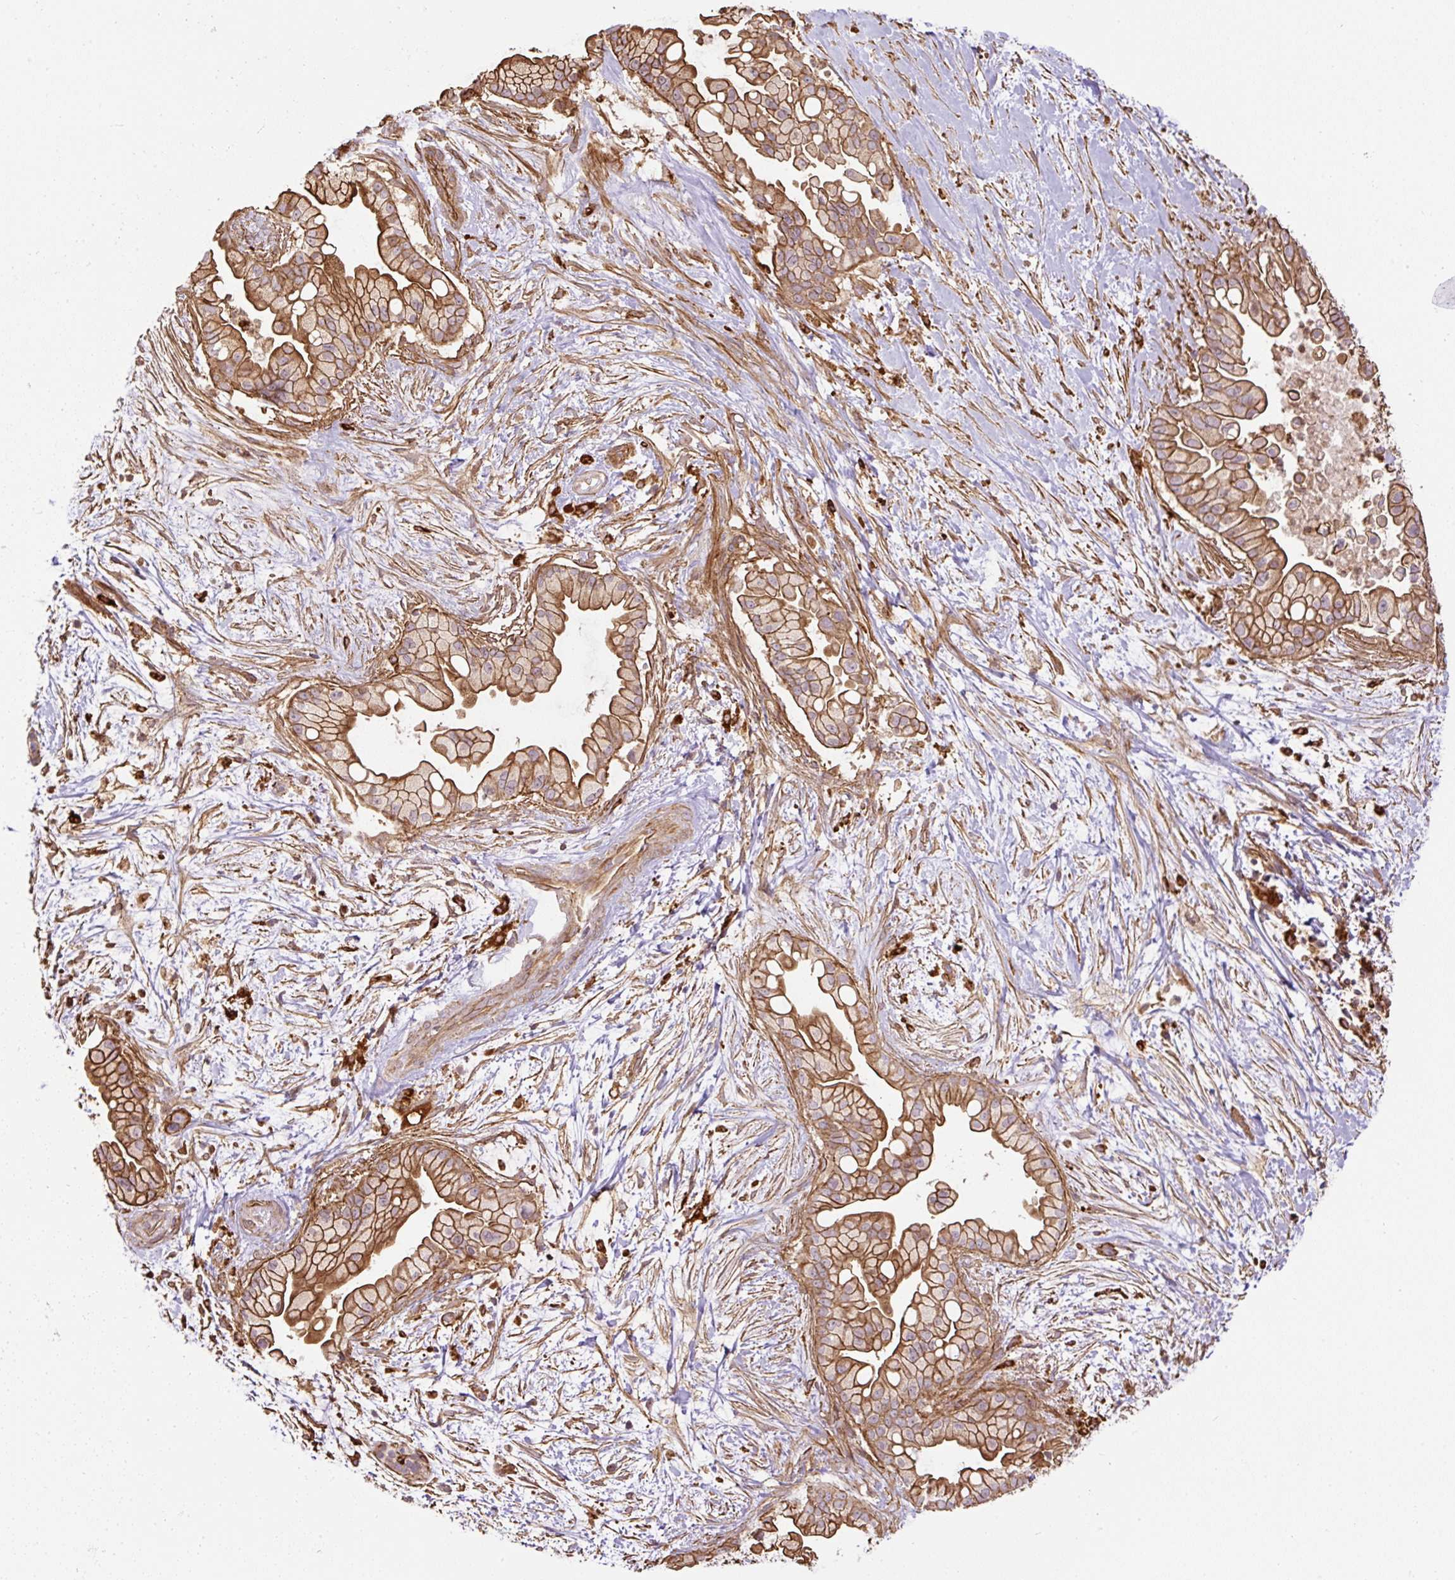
{"staining": {"intensity": "moderate", "quantity": ">75%", "location": "cytoplasmic/membranous"}, "tissue": "pancreatic cancer", "cell_type": "Tumor cells", "image_type": "cancer", "snomed": [{"axis": "morphology", "description": "Adenocarcinoma, NOS"}, {"axis": "topography", "description": "Pancreas"}], "caption": "Protein analysis of pancreatic cancer (adenocarcinoma) tissue shows moderate cytoplasmic/membranous staining in approximately >75% of tumor cells.", "gene": "B3GALT5", "patient": {"sex": "female", "age": 69}}